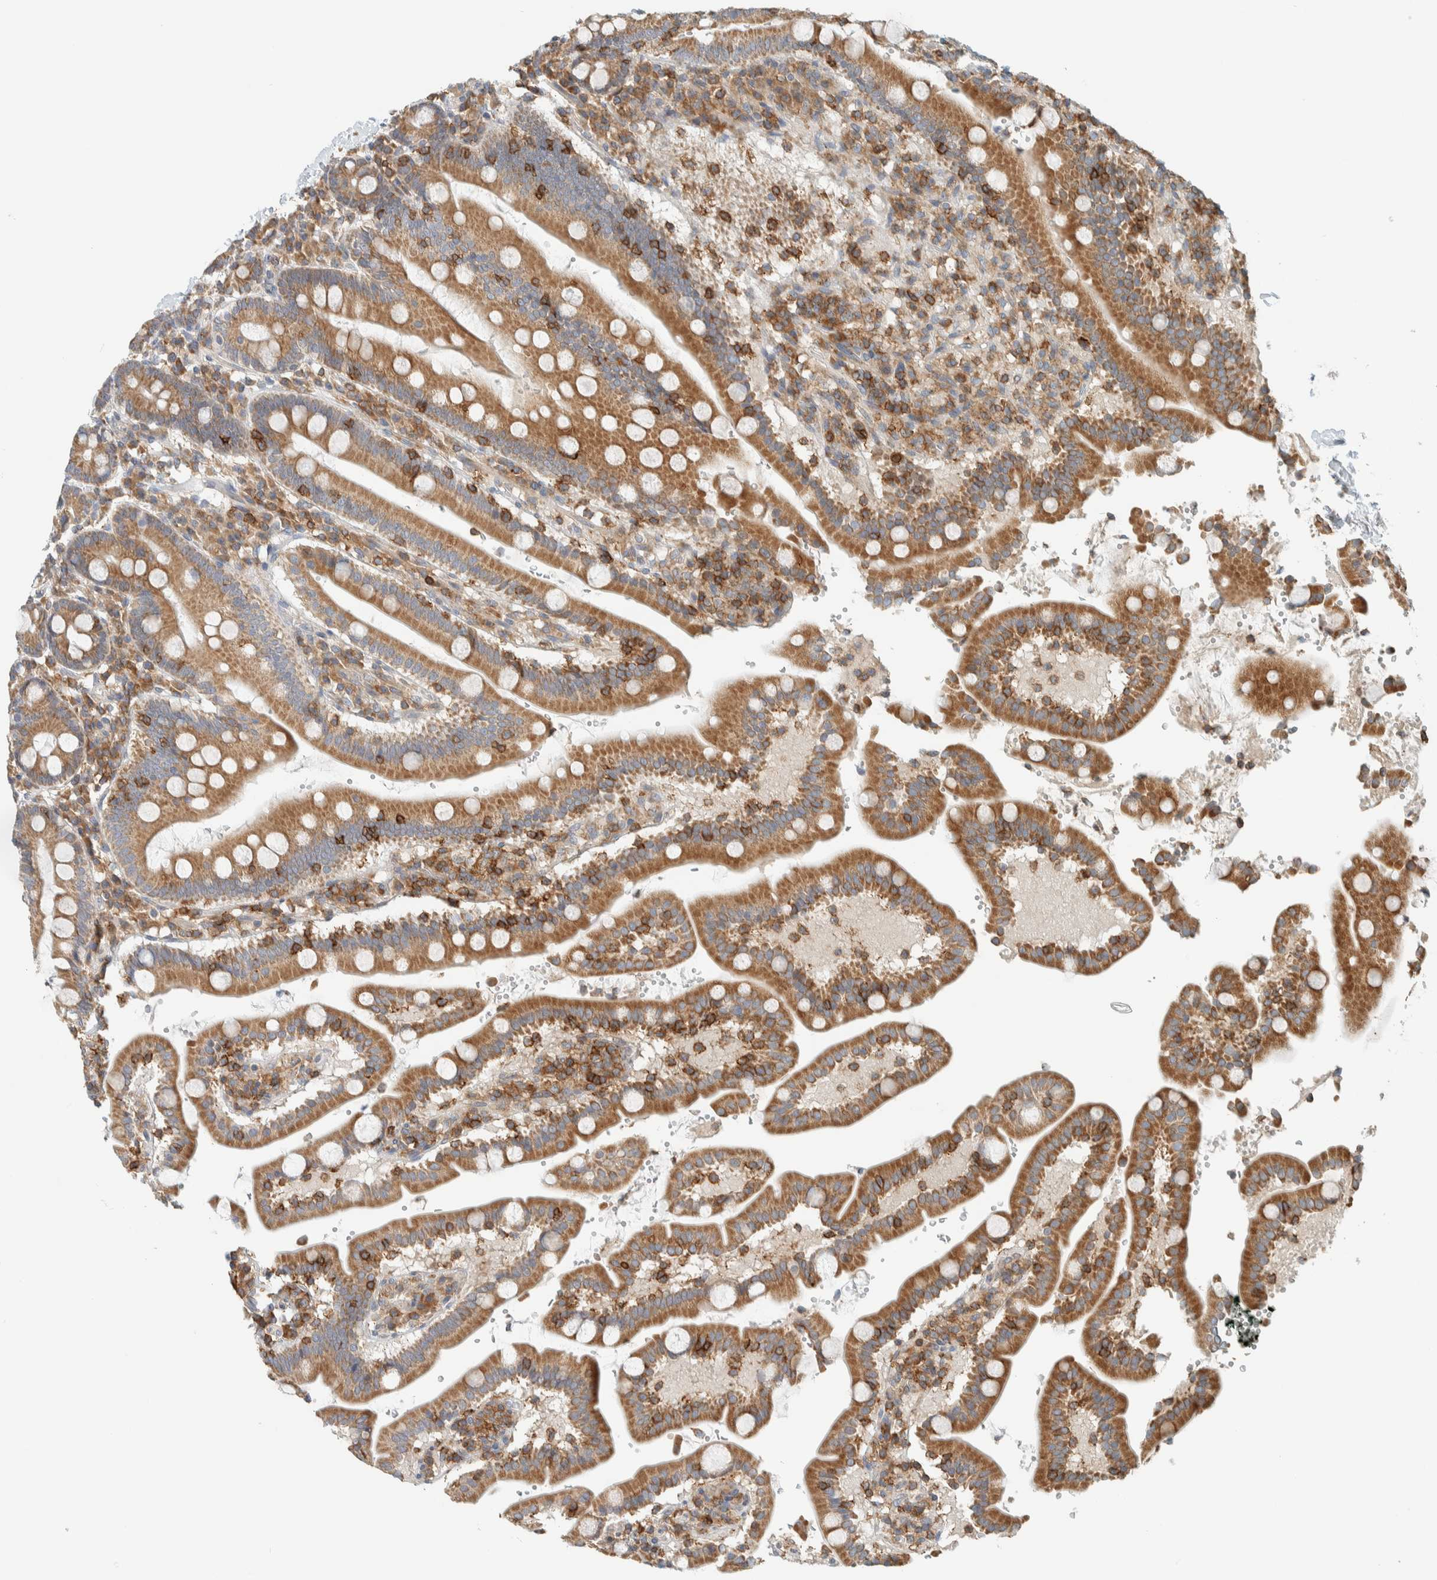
{"staining": {"intensity": "moderate", "quantity": ">75%", "location": "cytoplasmic/membranous"}, "tissue": "duodenum", "cell_type": "Glandular cells", "image_type": "normal", "snomed": [{"axis": "morphology", "description": "Normal tissue, NOS"}, {"axis": "topography", "description": "Small intestine, NOS"}], "caption": "Immunohistochemistry (IHC) photomicrograph of unremarkable duodenum: duodenum stained using immunohistochemistry (IHC) reveals medium levels of moderate protein expression localized specifically in the cytoplasmic/membranous of glandular cells, appearing as a cytoplasmic/membranous brown color.", "gene": "CCDC57", "patient": {"sex": "female", "age": 71}}